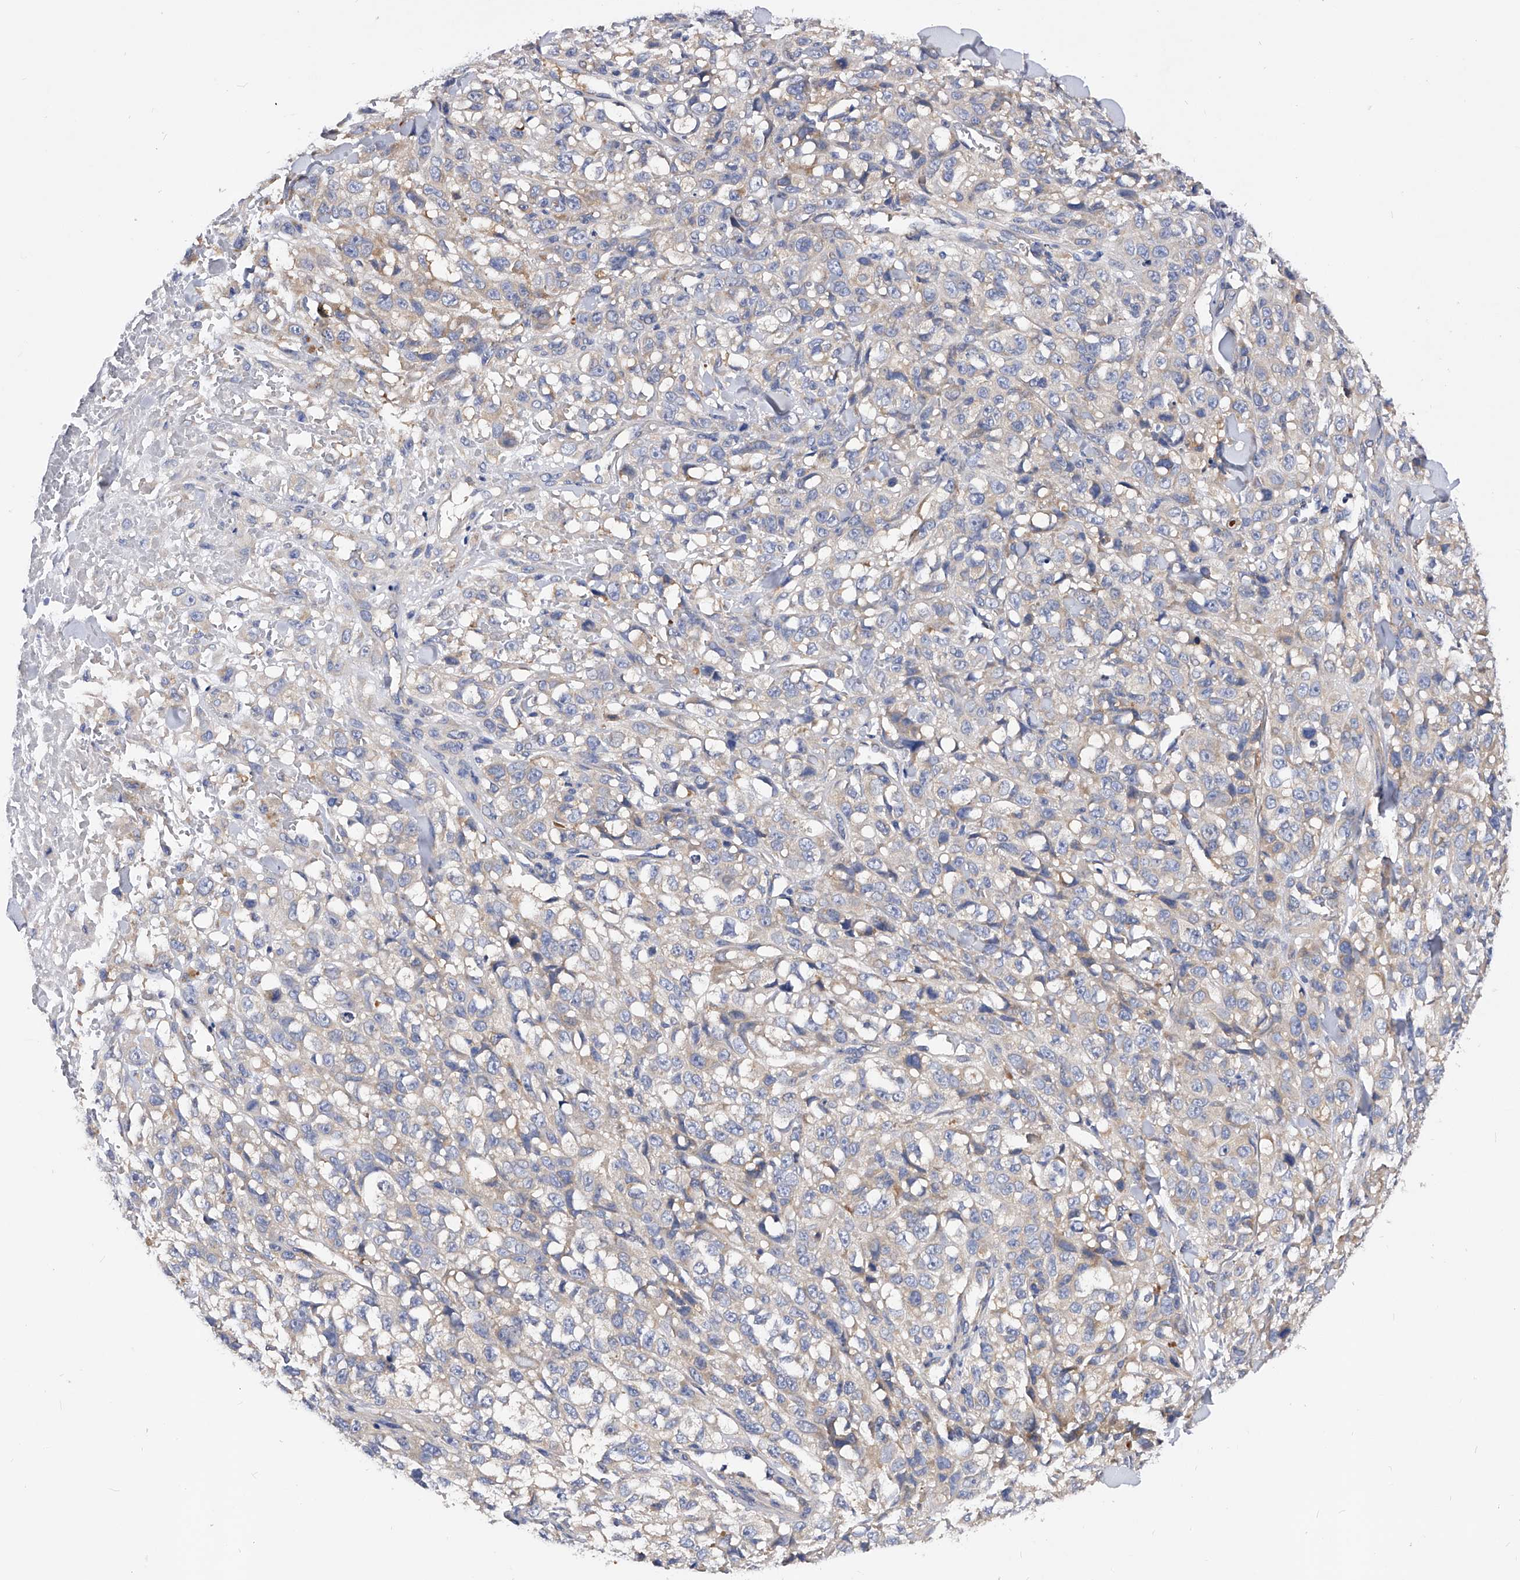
{"staining": {"intensity": "negative", "quantity": "none", "location": "none"}, "tissue": "melanoma", "cell_type": "Tumor cells", "image_type": "cancer", "snomed": [{"axis": "morphology", "description": "Malignant melanoma, Metastatic site"}, {"axis": "topography", "description": "Skin"}], "caption": "Immunohistochemistry image of neoplastic tissue: melanoma stained with DAB shows no significant protein expression in tumor cells.", "gene": "PPP5C", "patient": {"sex": "female", "age": 72}}